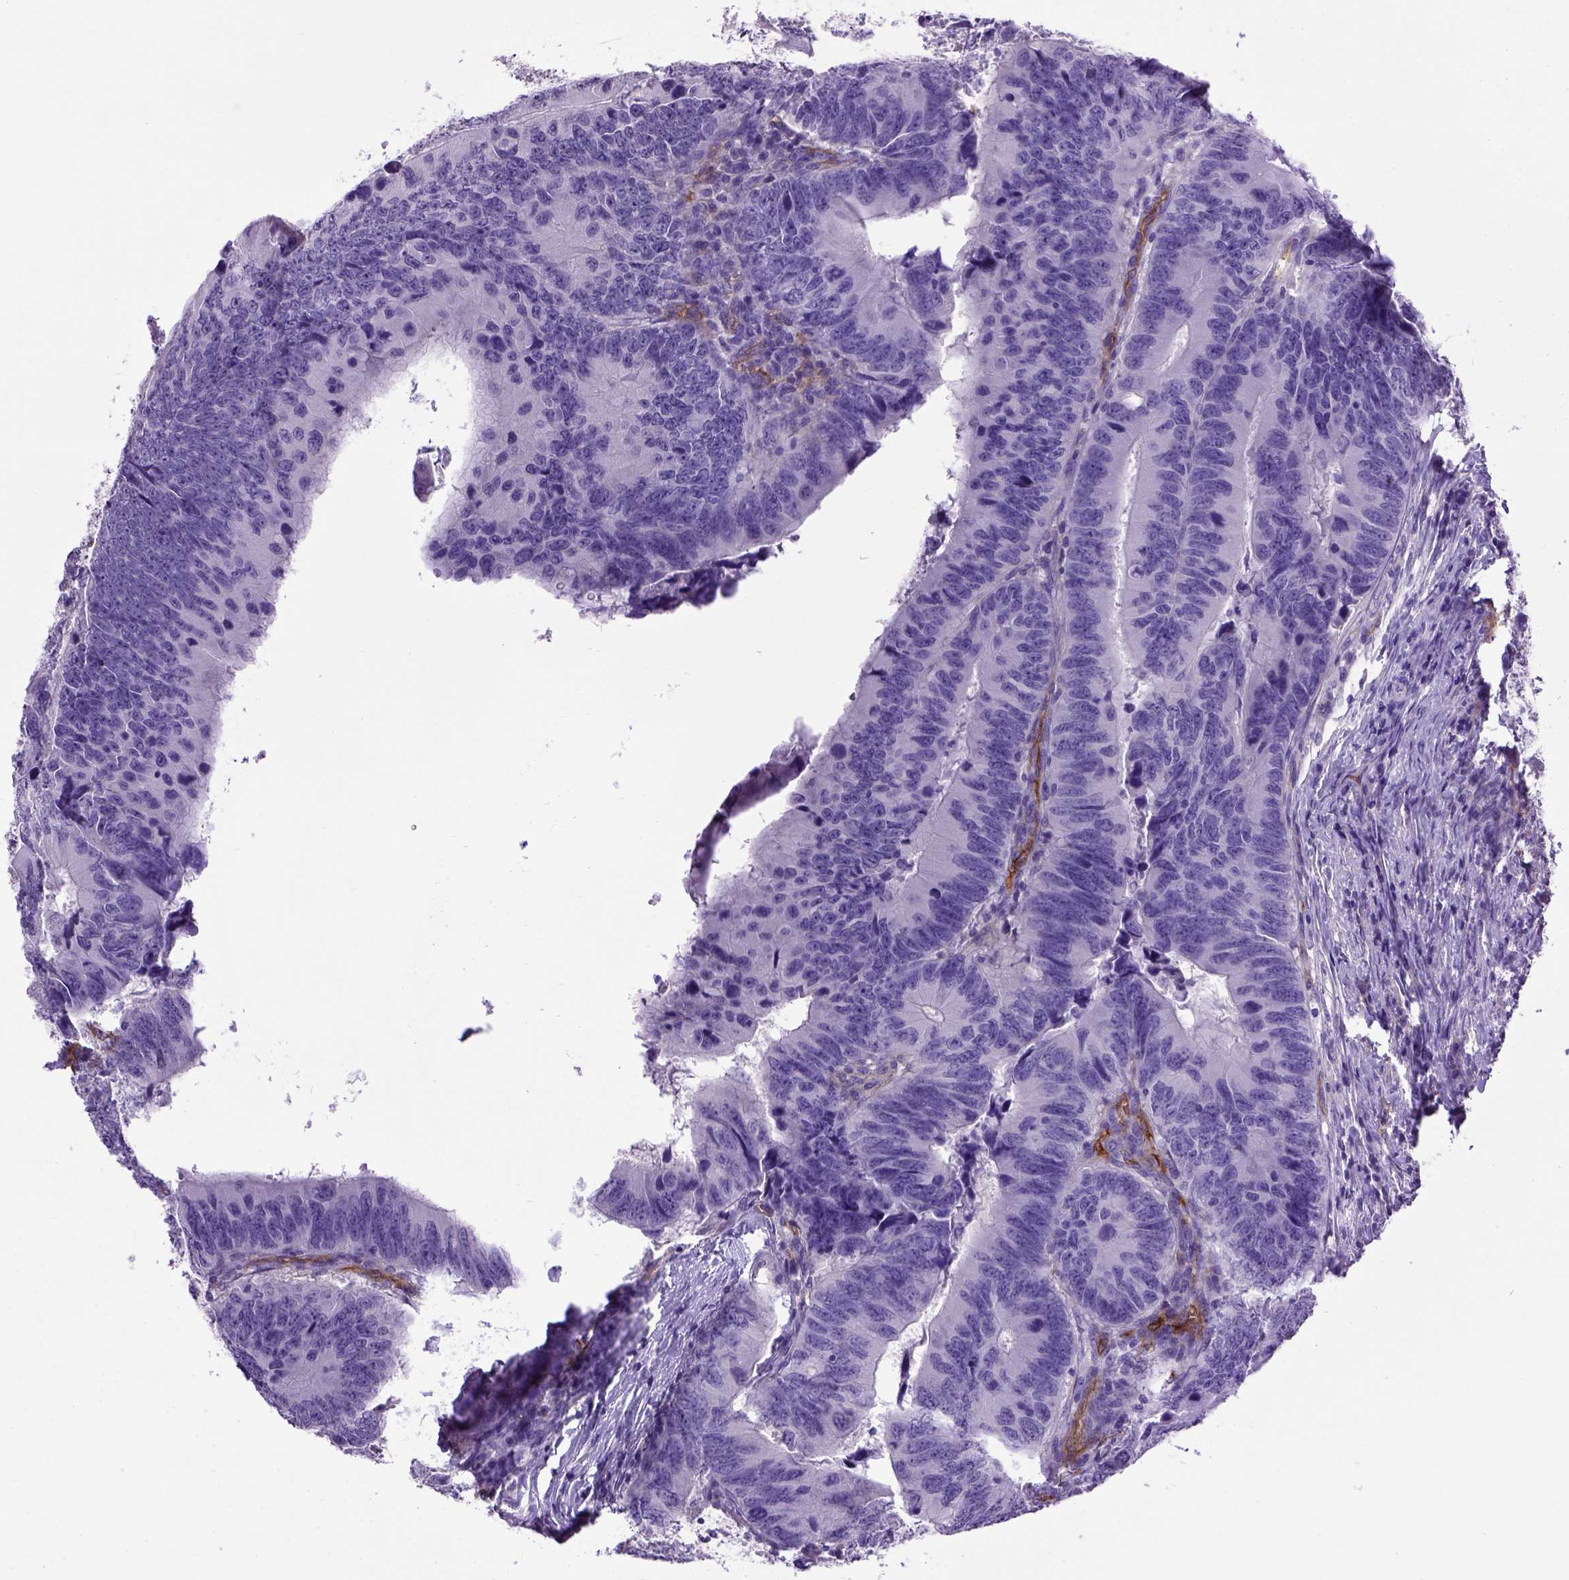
{"staining": {"intensity": "negative", "quantity": "none", "location": "none"}, "tissue": "colorectal cancer", "cell_type": "Tumor cells", "image_type": "cancer", "snomed": [{"axis": "morphology", "description": "Adenocarcinoma, NOS"}, {"axis": "topography", "description": "Colon"}], "caption": "Colorectal cancer was stained to show a protein in brown. There is no significant expression in tumor cells. Brightfield microscopy of immunohistochemistry (IHC) stained with DAB (3,3'-diaminobenzidine) (brown) and hematoxylin (blue), captured at high magnification.", "gene": "ENG", "patient": {"sex": "female", "age": 82}}